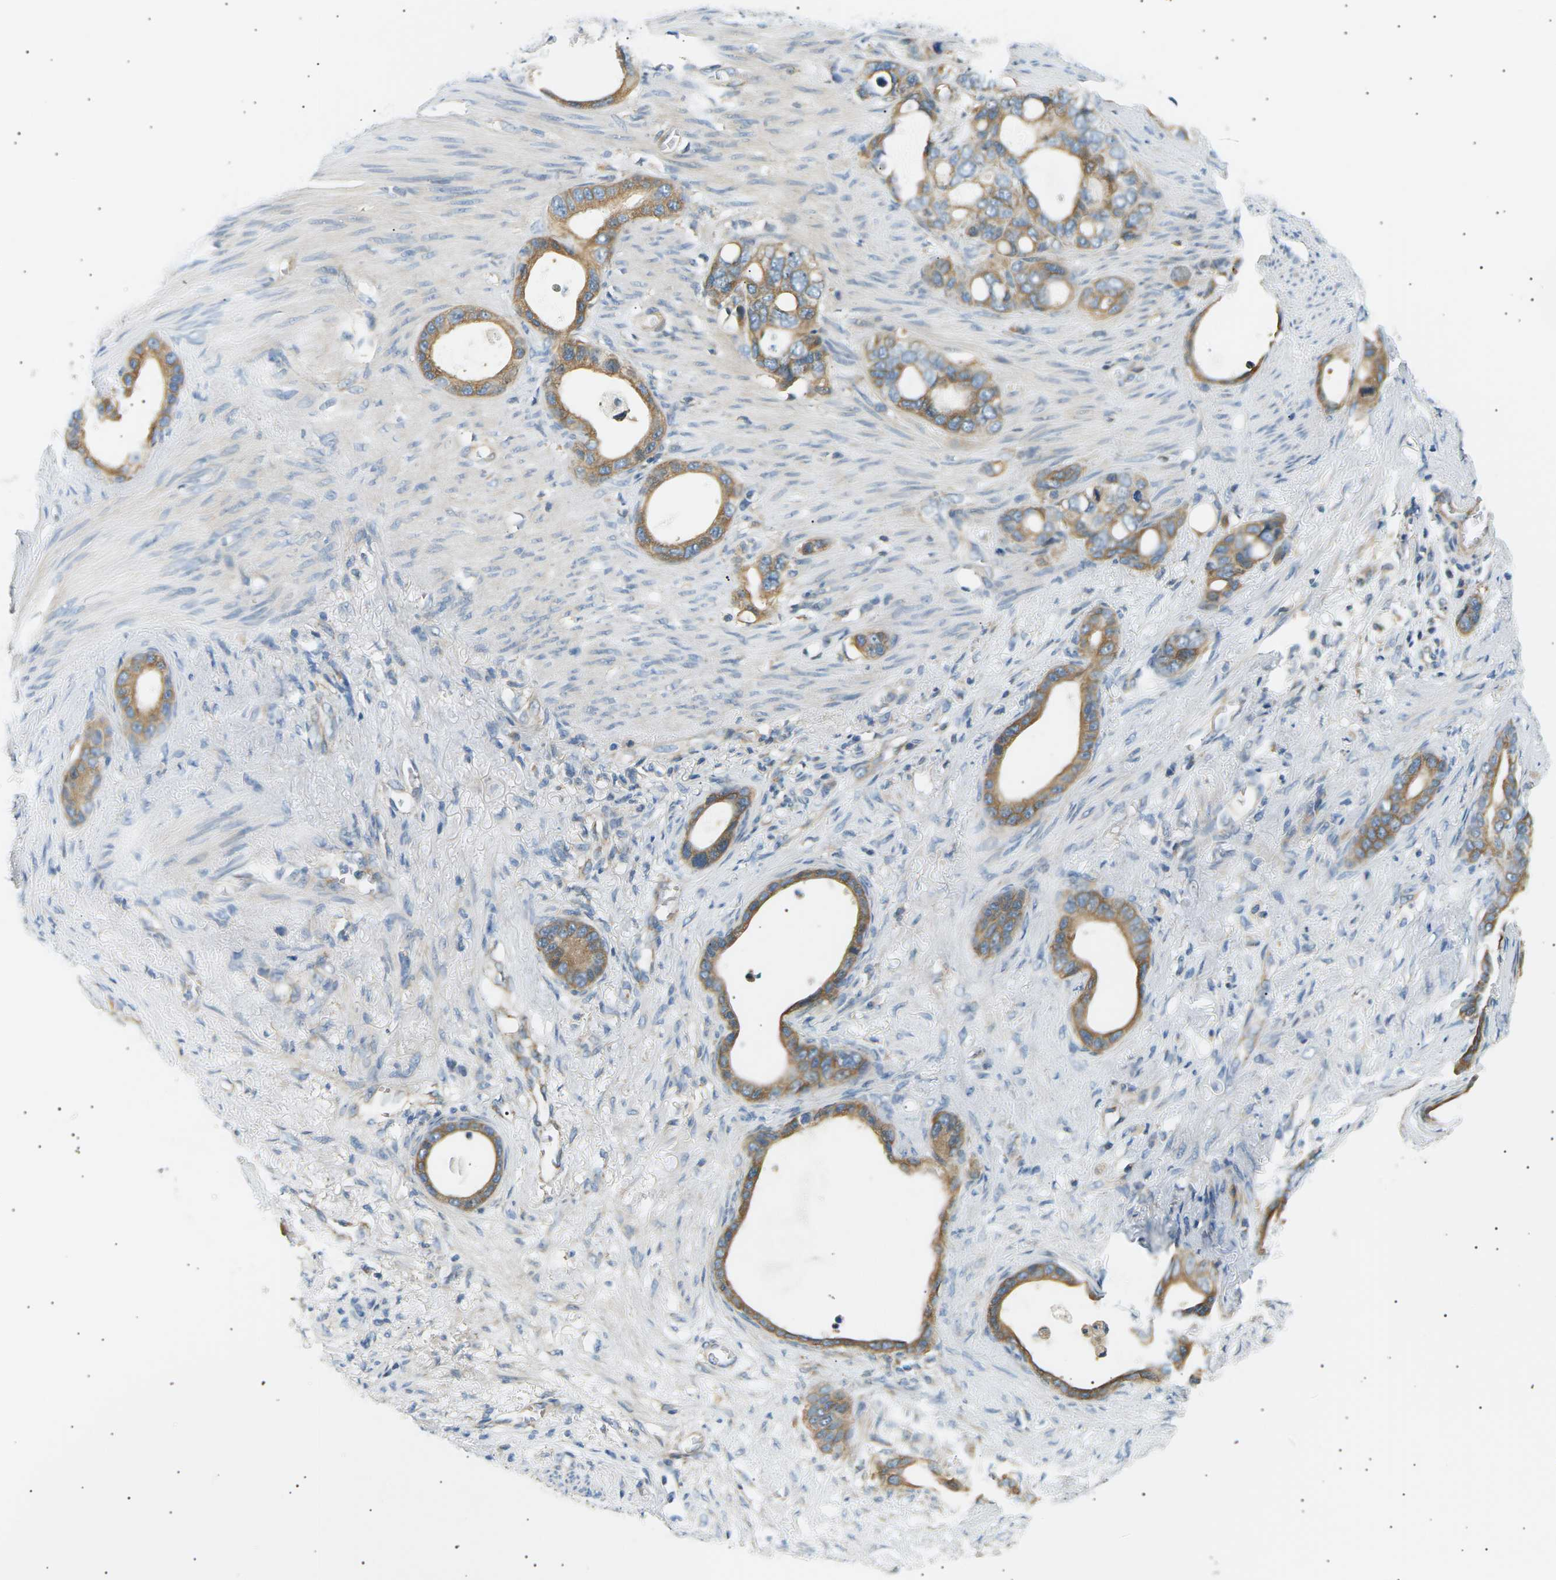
{"staining": {"intensity": "moderate", "quantity": ">75%", "location": "cytoplasmic/membranous"}, "tissue": "stomach cancer", "cell_type": "Tumor cells", "image_type": "cancer", "snomed": [{"axis": "morphology", "description": "Adenocarcinoma, NOS"}, {"axis": "topography", "description": "Stomach"}], "caption": "Stomach adenocarcinoma stained with a brown dye displays moderate cytoplasmic/membranous positive expression in approximately >75% of tumor cells.", "gene": "TBC1D8", "patient": {"sex": "female", "age": 75}}